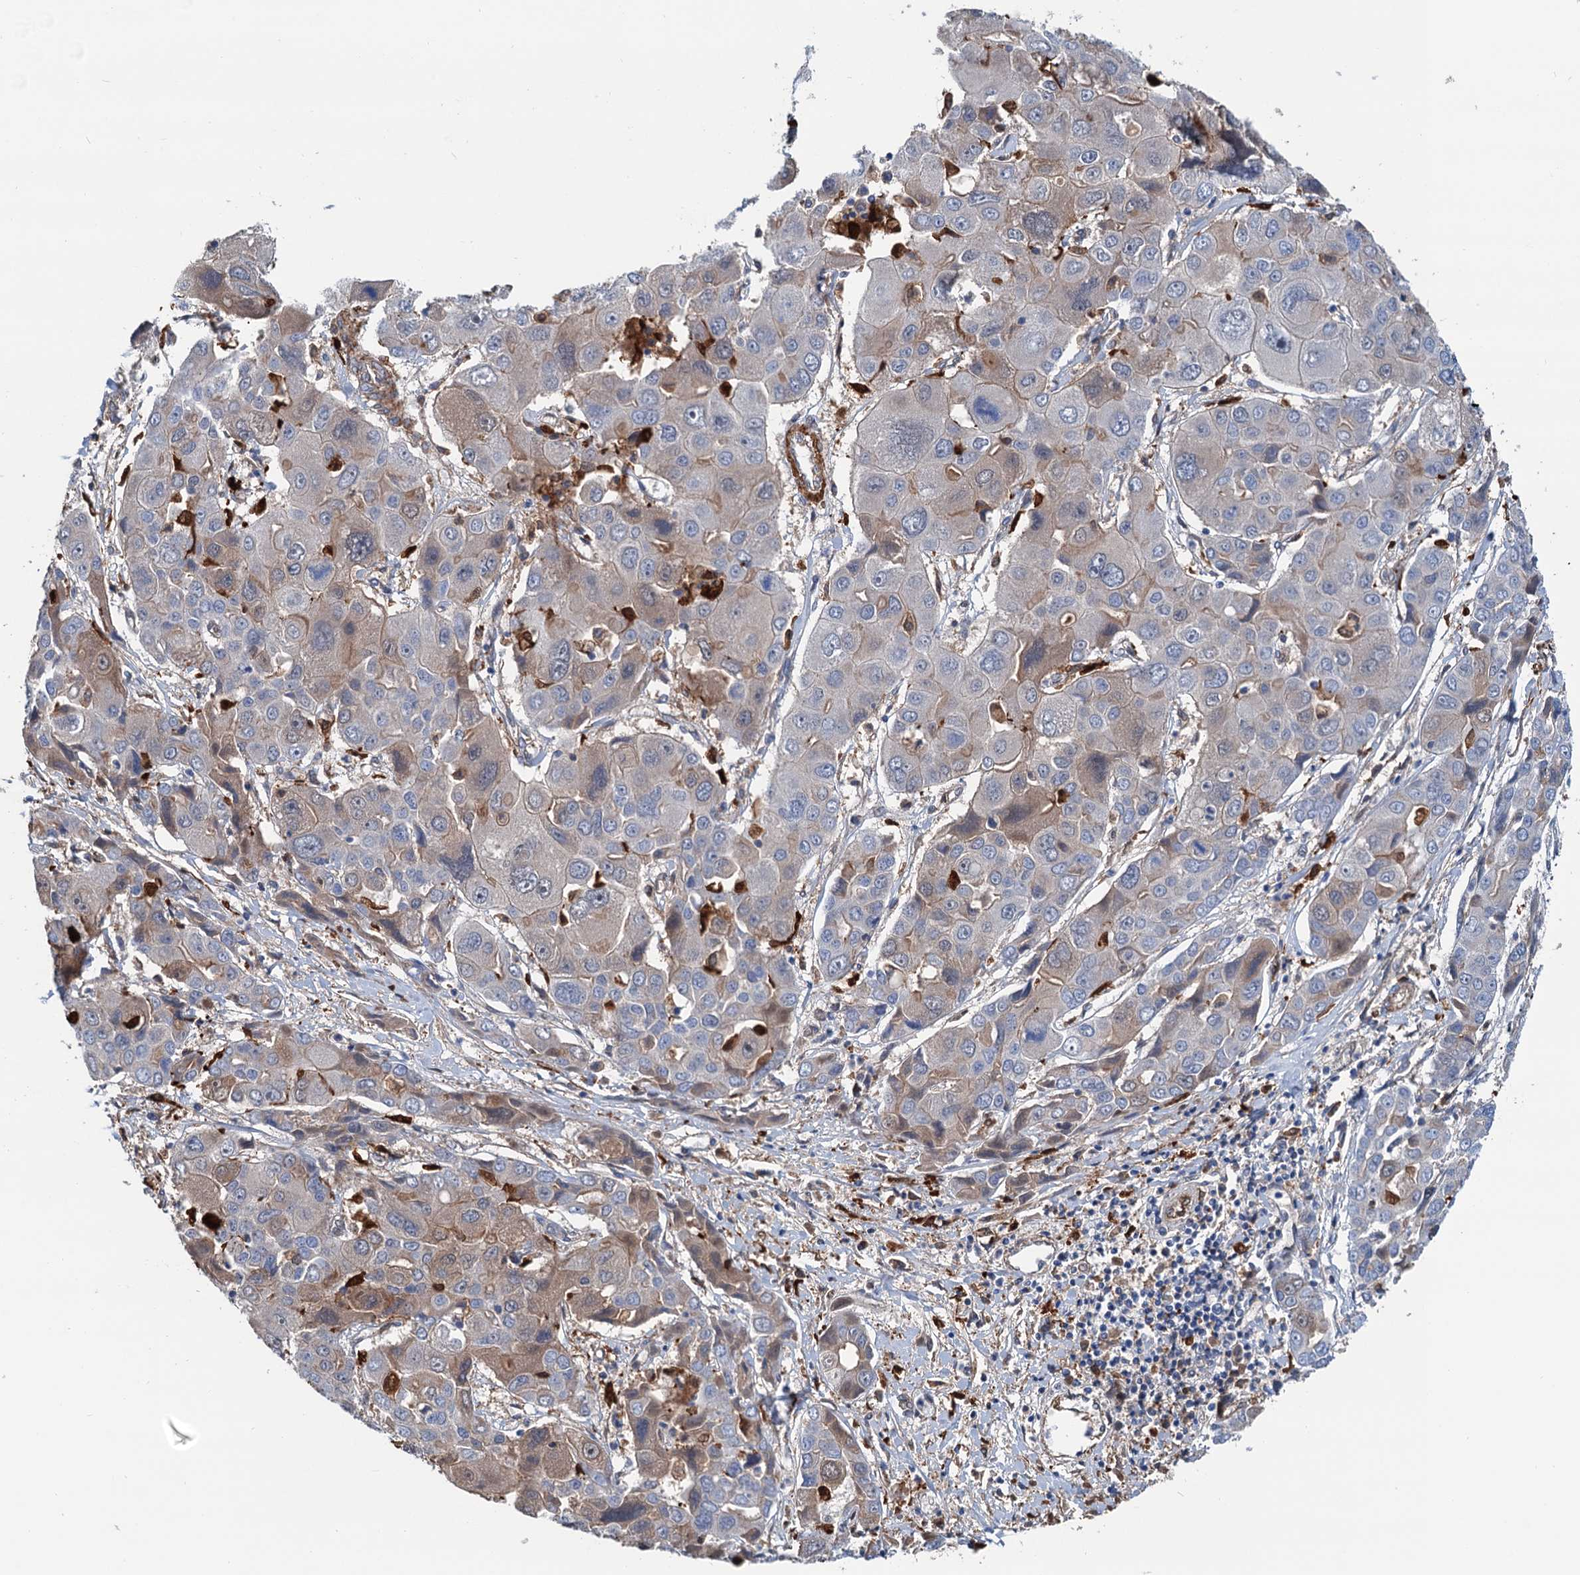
{"staining": {"intensity": "moderate", "quantity": "<25%", "location": "cytoplasmic/membranous"}, "tissue": "liver cancer", "cell_type": "Tumor cells", "image_type": "cancer", "snomed": [{"axis": "morphology", "description": "Cholangiocarcinoma"}, {"axis": "topography", "description": "Liver"}], "caption": "Immunohistochemical staining of liver cancer (cholangiocarcinoma) demonstrates low levels of moderate cytoplasmic/membranous protein staining in about <25% of tumor cells.", "gene": "CSTPP1", "patient": {"sex": "male", "age": 67}}